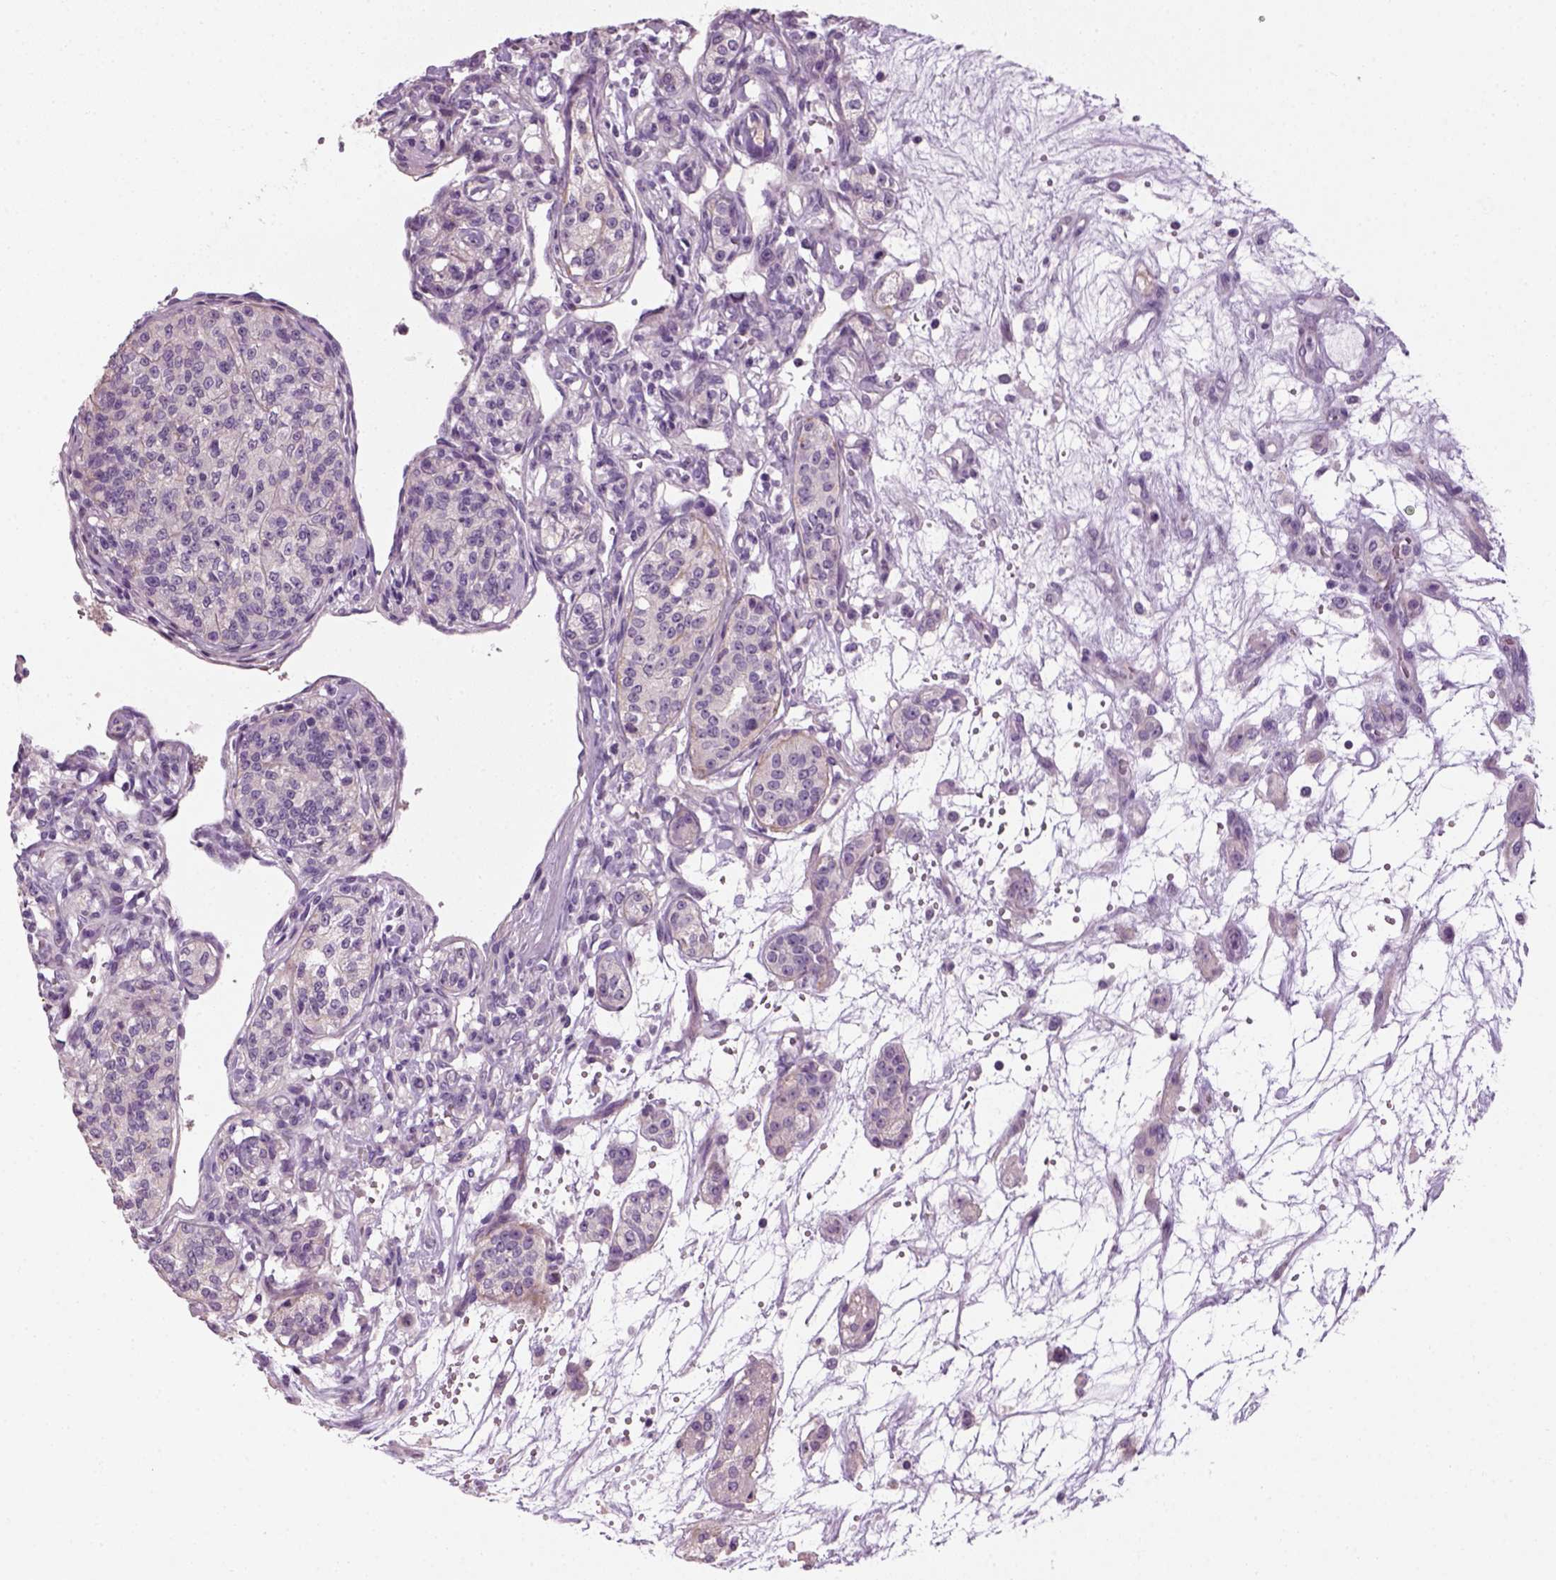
{"staining": {"intensity": "negative", "quantity": "none", "location": "none"}, "tissue": "renal cancer", "cell_type": "Tumor cells", "image_type": "cancer", "snomed": [{"axis": "morphology", "description": "Adenocarcinoma, NOS"}, {"axis": "topography", "description": "Kidney"}], "caption": "Image shows no protein expression in tumor cells of renal cancer (adenocarcinoma) tissue. (DAB (3,3'-diaminobenzidine) immunohistochemistry (IHC) visualized using brightfield microscopy, high magnification).", "gene": "ELOVL3", "patient": {"sex": "female", "age": 63}}